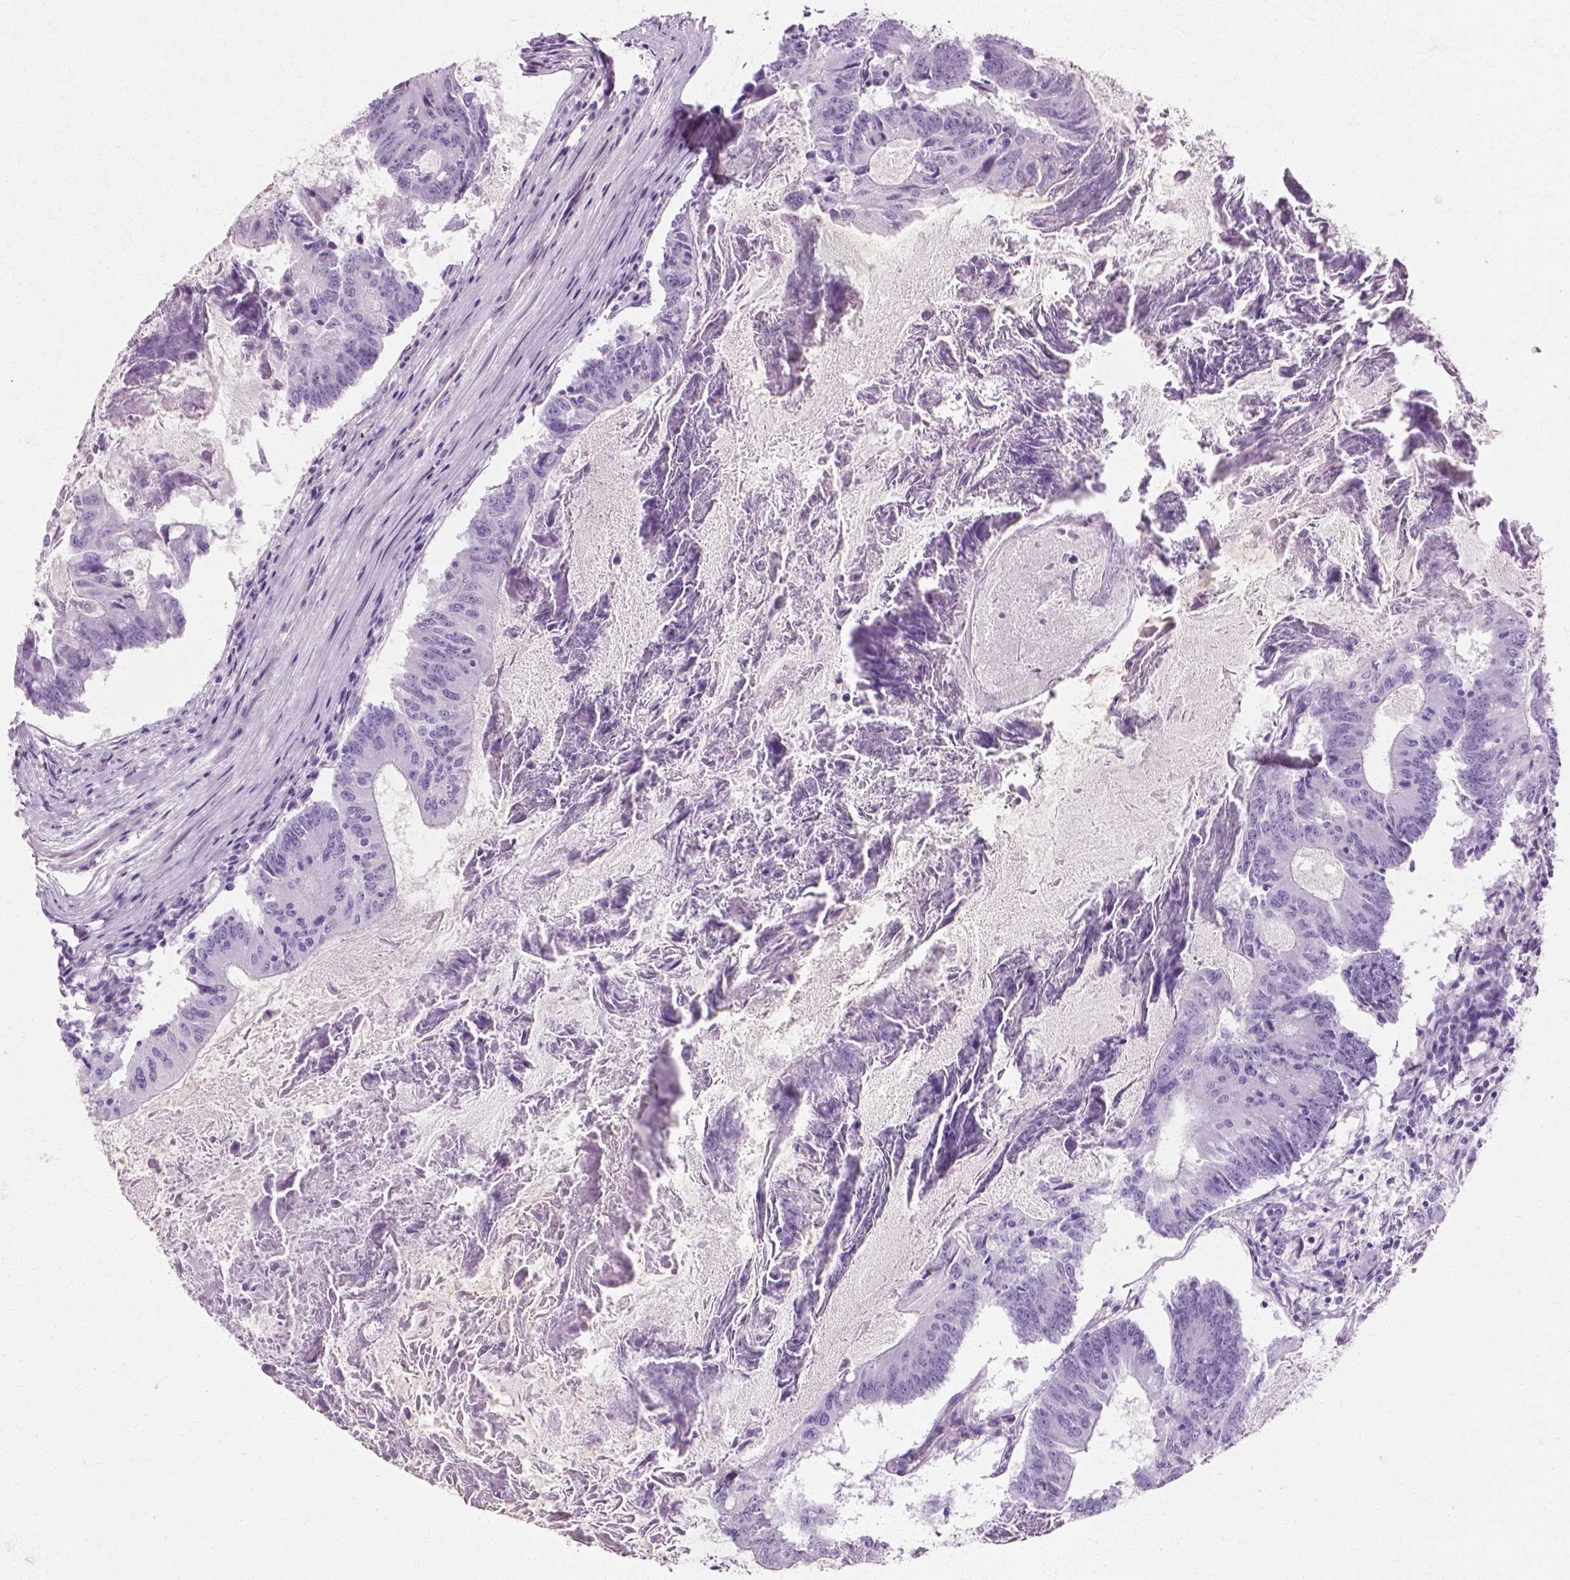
{"staining": {"intensity": "negative", "quantity": "none", "location": "none"}, "tissue": "colorectal cancer", "cell_type": "Tumor cells", "image_type": "cancer", "snomed": [{"axis": "morphology", "description": "Adenocarcinoma, NOS"}, {"axis": "topography", "description": "Colon"}], "caption": "DAB immunohistochemical staining of human colorectal cancer (adenocarcinoma) displays no significant expression in tumor cells.", "gene": "CFAP157", "patient": {"sex": "female", "age": 70}}